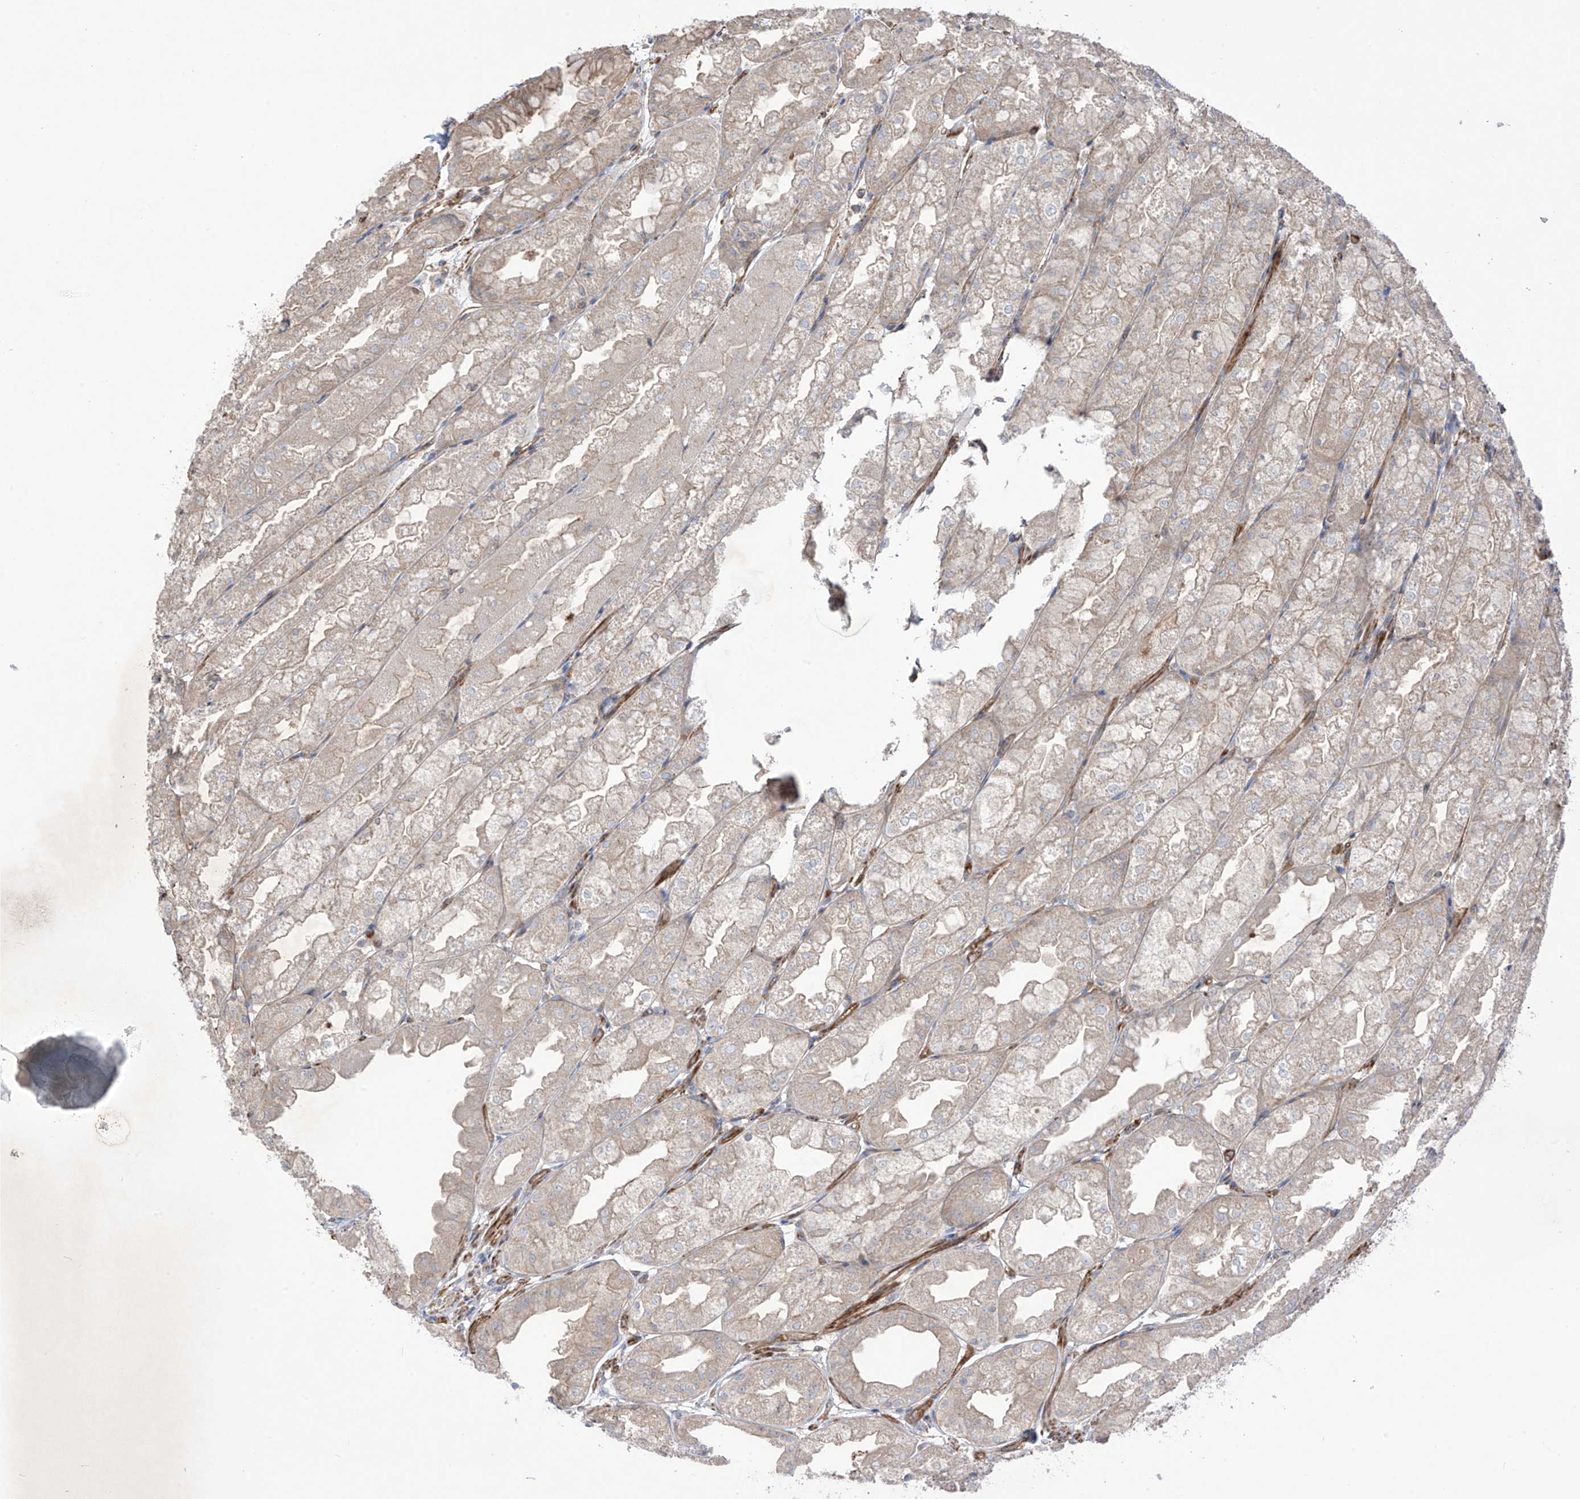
{"staining": {"intensity": "moderate", "quantity": "<25%", "location": "cytoplasmic/membranous"}, "tissue": "stomach", "cell_type": "Glandular cells", "image_type": "normal", "snomed": [{"axis": "morphology", "description": "Normal tissue, NOS"}, {"axis": "topography", "description": "Stomach, upper"}], "caption": "Glandular cells reveal moderate cytoplasmic/membranous expression in about <25% of cells in unremarkable stomach. (DAB IHC, brown staining for protein, blue staining for nuclei).", "gene": "TRMU", "patient": {"sex": "male", "age": 47}}